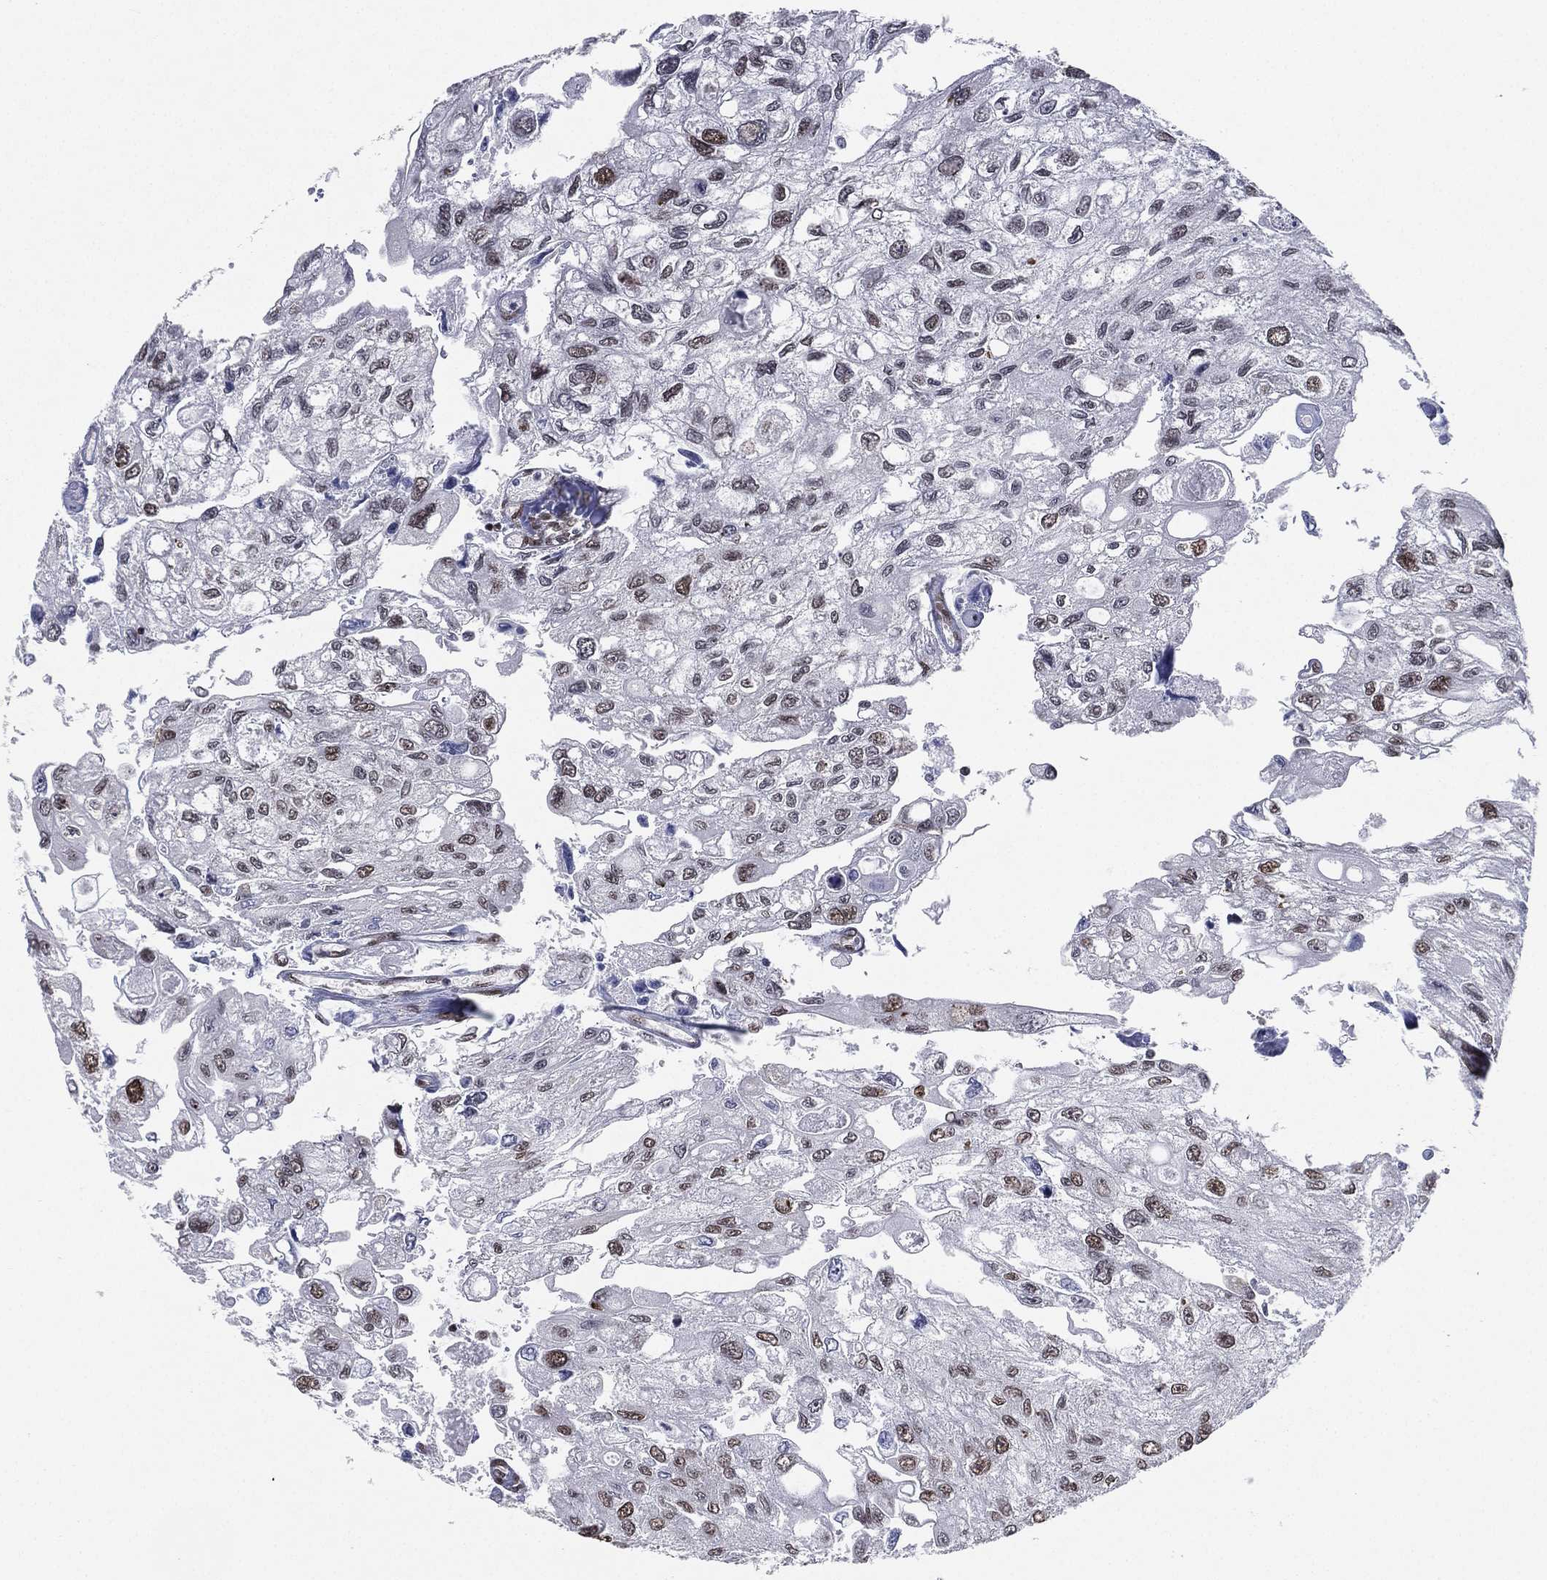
{"staining": {"intensity": "moderate", "quantity": "<25%", "location": "nuclear"}, "tissue": "urothelial cancer", "cell_type": "Tumor cells", "image_type": "cancer", "snomed": [{"axis": "morphology", "description": "Urothelial carcinoma, High grade"}, {"axis": "topography", "description": "Urinary bladder"}], "caption": "Tumor cells exhibit low levels of moderate nuclear positivity in about <25% of cells in human urothelial cancer.", "gene": "FUBP3", "patient": {"sex": "male", "age": 59}}